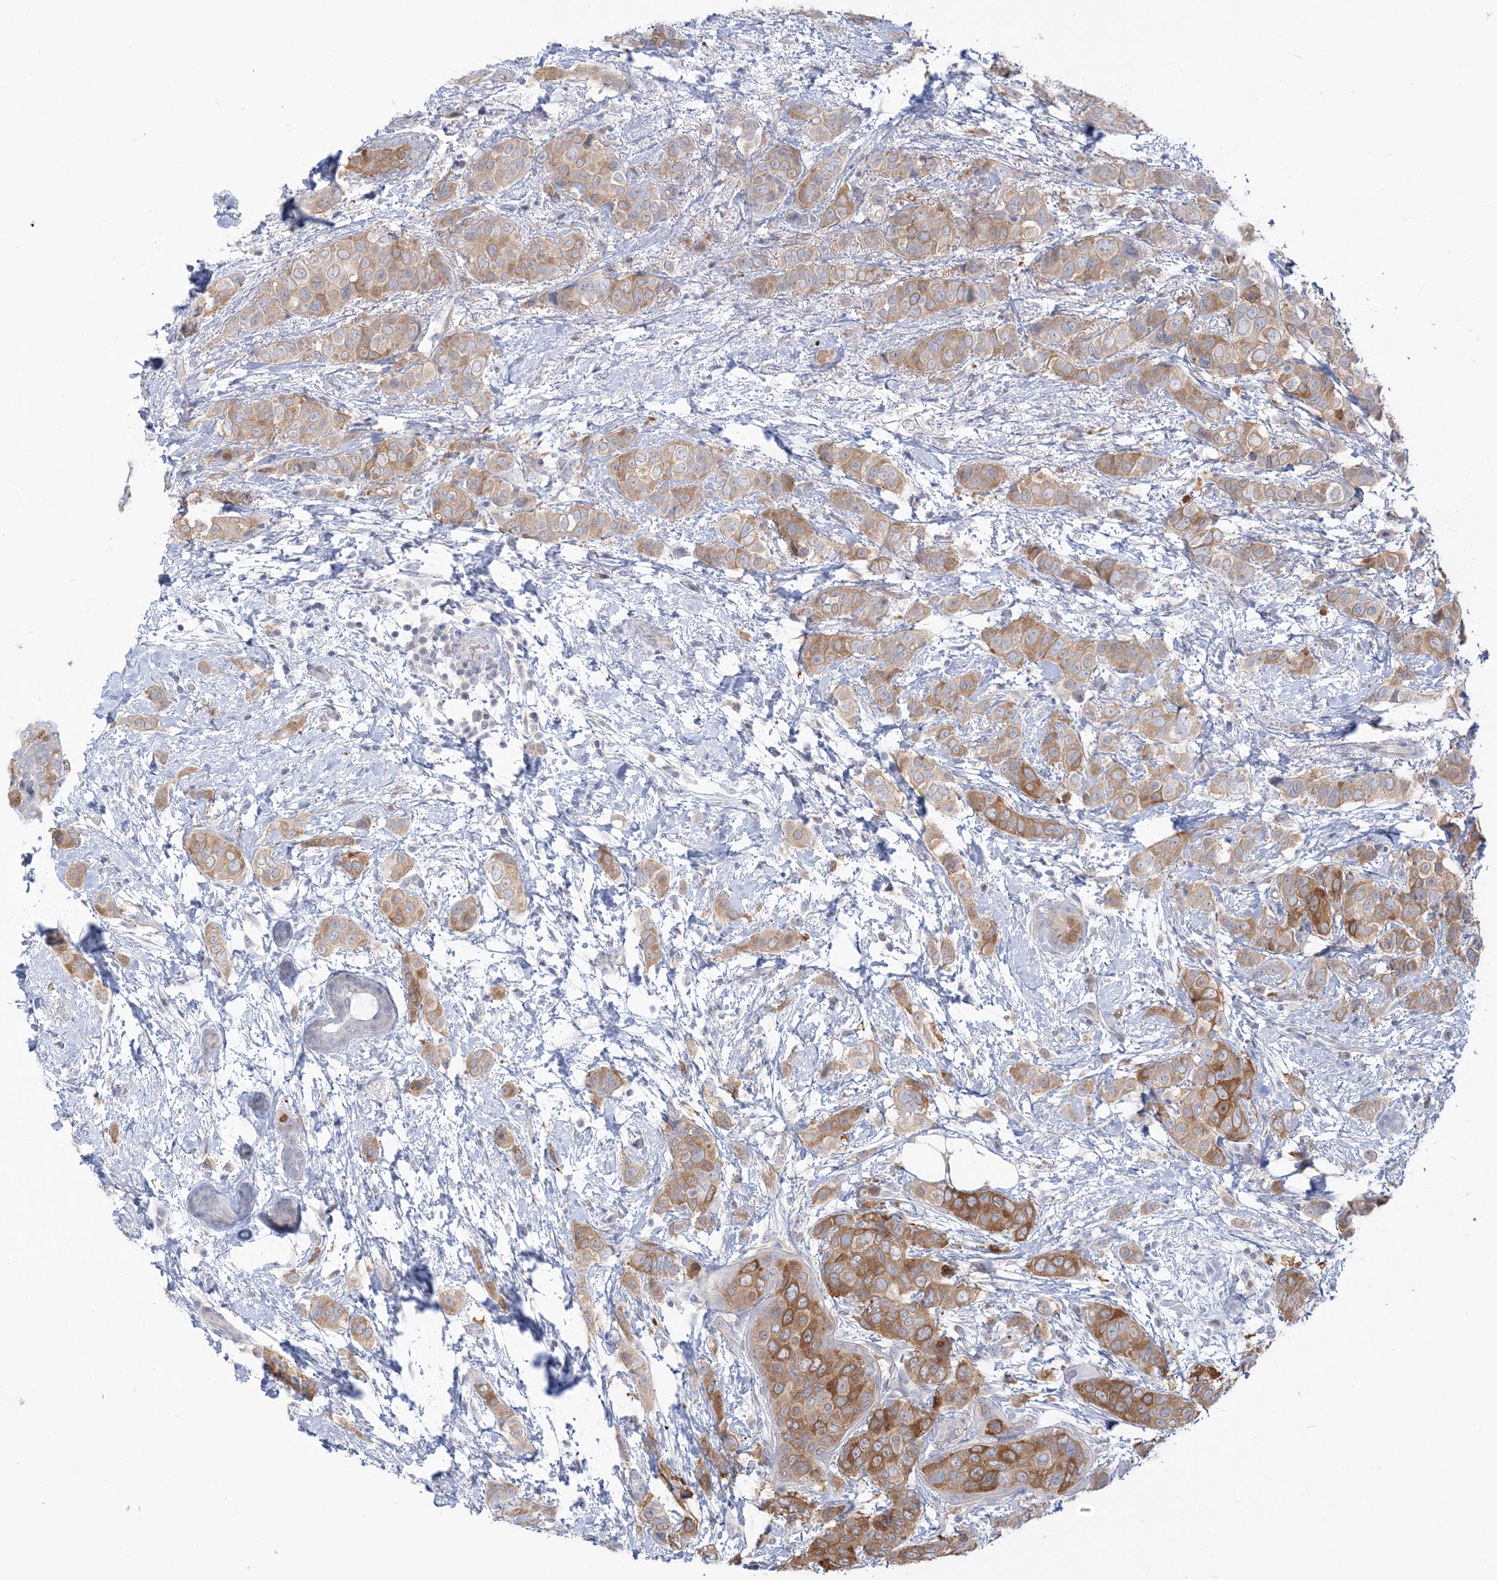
{"staining": {"intensity": "moderate", "quantity": "<25%", "location": "cytoplasmic/membranous"}, "tissue": "breast cancer", "cell_type": "Tumor cells", "image_type": "cancer", "snomed": [{"axis": "morphology", "description": "Lobular carcinoma"}, {"axis": "topography", "description": "Breast"}], "caption": "Breast lobular carcinoma was stained to show a protein in brown. There is low levels of moderate cytoplasmic/membranous expression in about <25% of tumor cells. (IHC, brightfield microscopy, high magnification).", "gene": "THADA", "patient": {"sex": "female", "age": 51}}